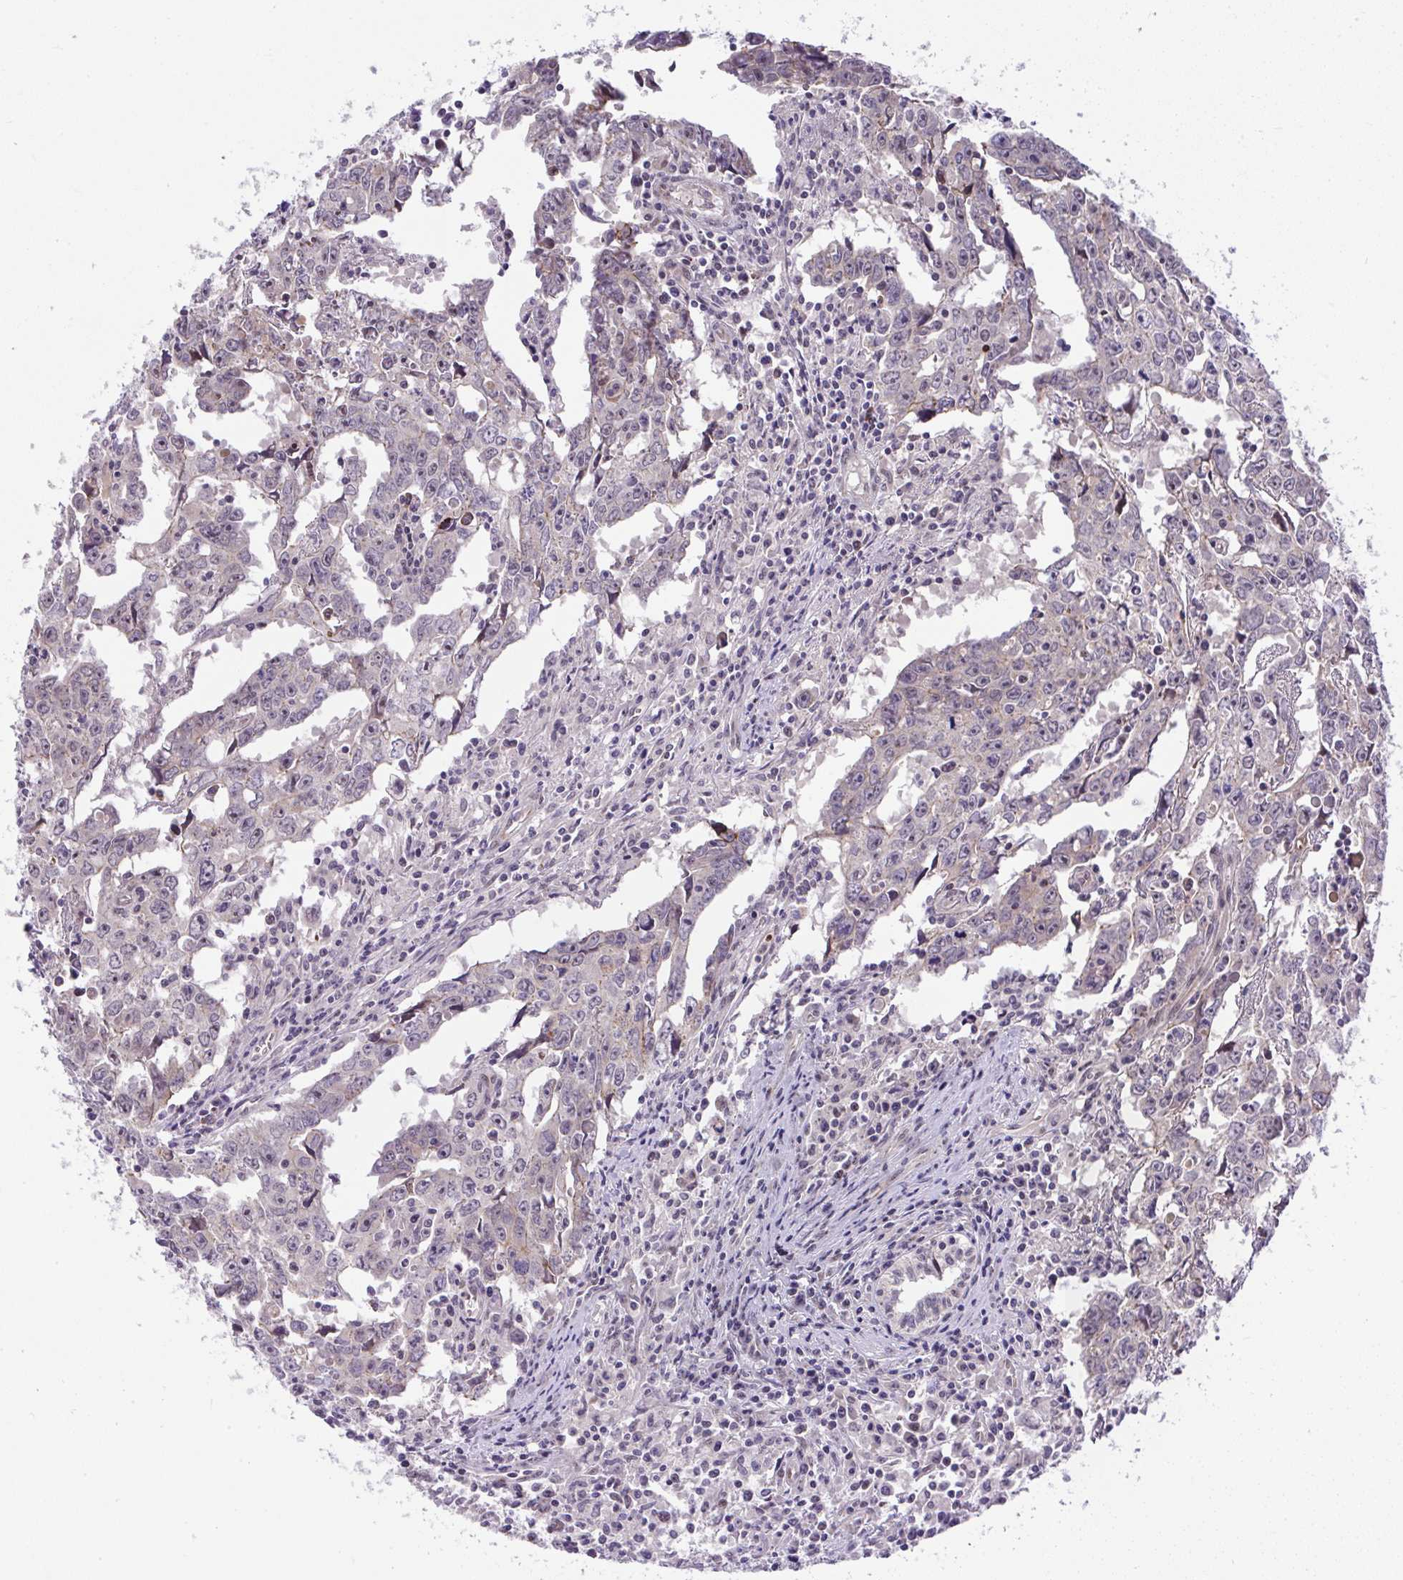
{"staining": {"intensity": "weak", "quantity": "<25%", "location": "cytoplasmic/membranous"}, "tissue": "testis cancer", "cell_type": "Tumor cells", "image_type": "cancer", "snomed": [{"axis": "morphology", "description": "Carcinoma, Embryonal, NOS"}, {"axis": "topography", "description": "Testis"}], "caption": "Immunohistochemistry micrograph of neoplastic tissue: human testis embryonal carcinoma stained with DAB (3,3'-diaminobenzidine) shows no significant protein positivity in tumor cells.", "gene": "CHIA", "patient": {"sex": "male", "age": 22}}